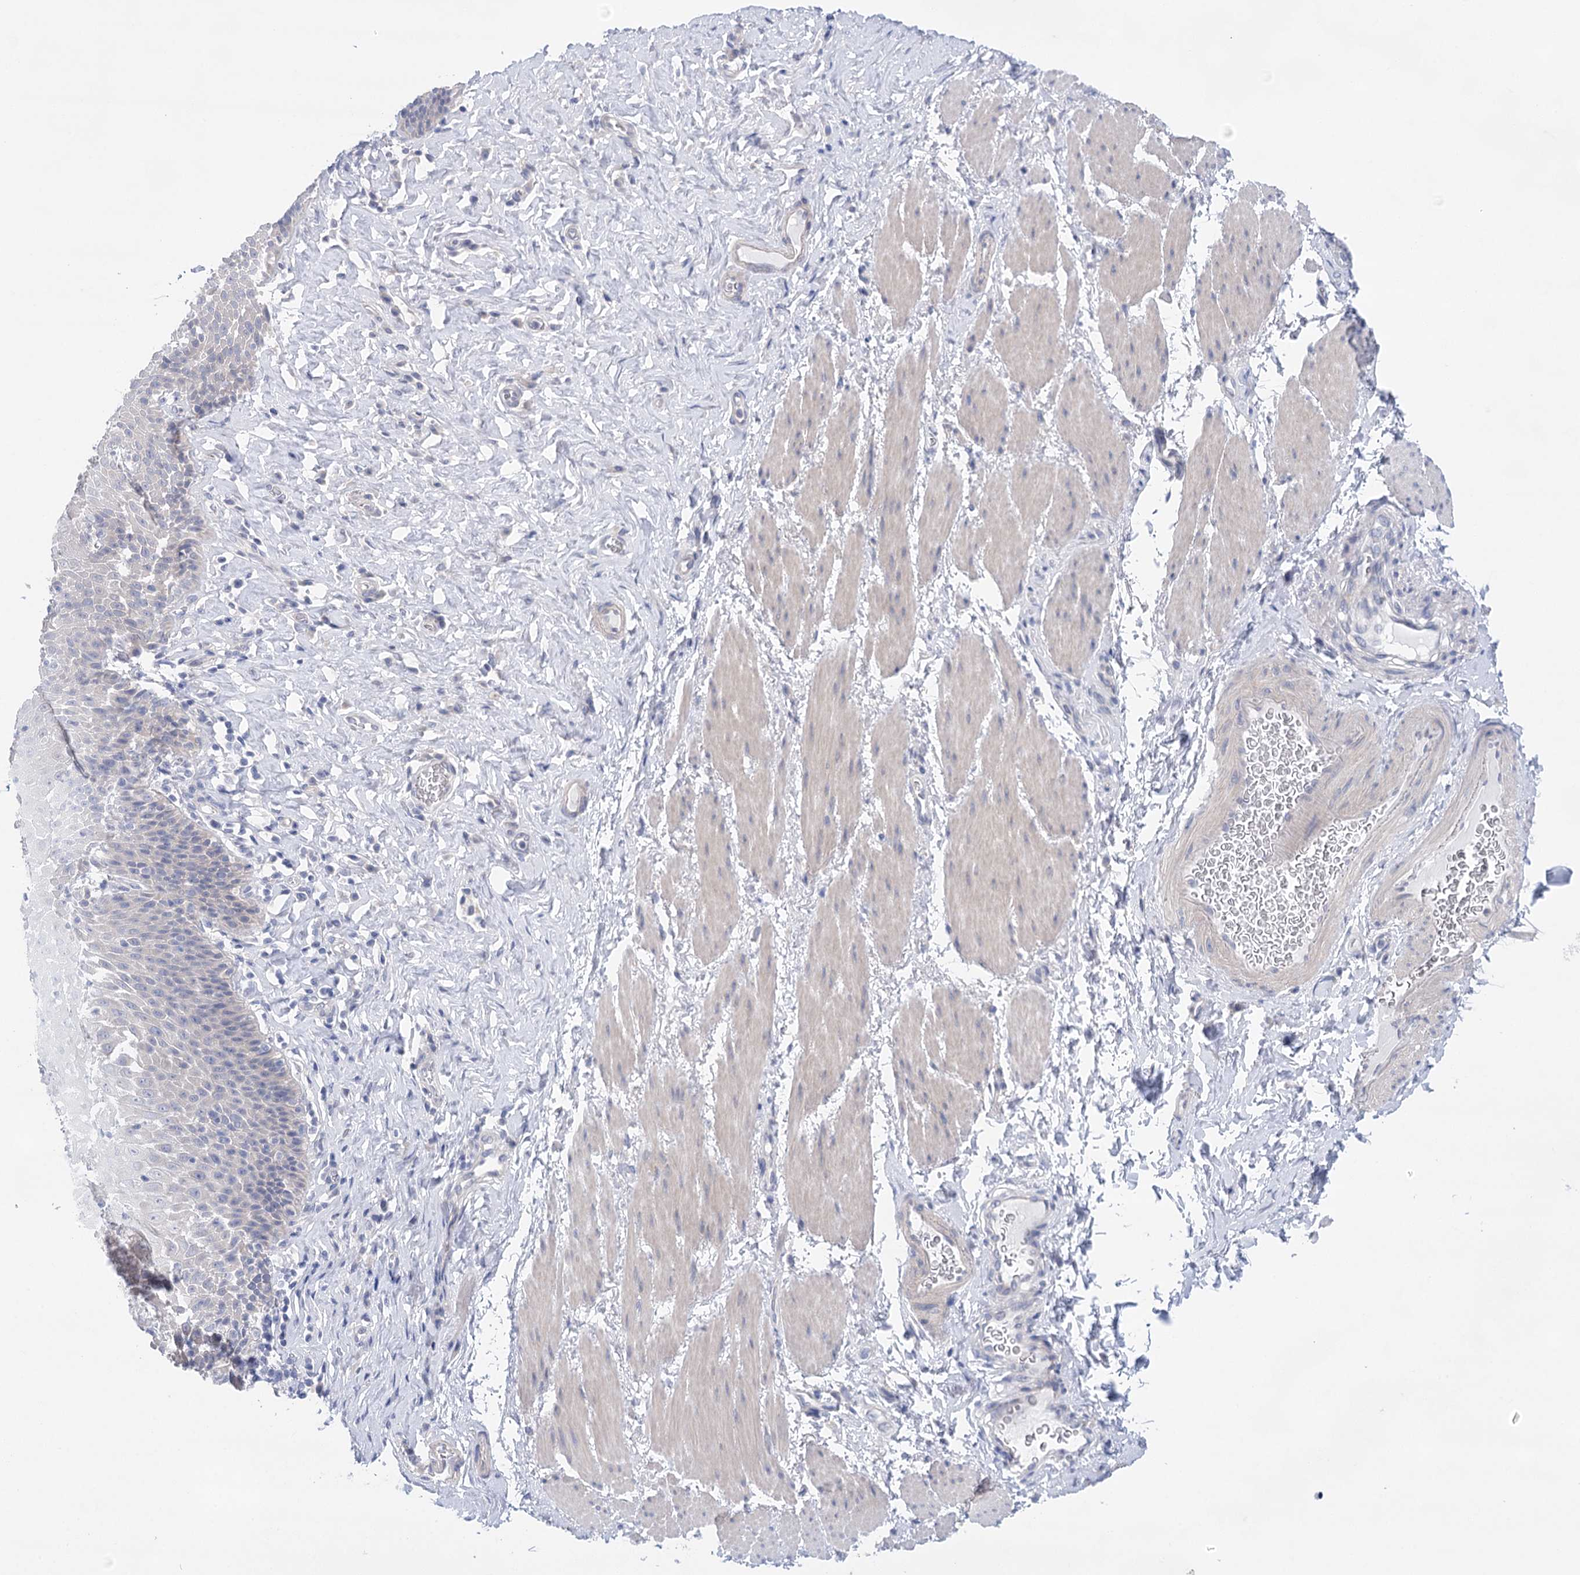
{"staining": {"intensity": "negative", "quantity": "none", "location": "none"}, "tissue": "esophagus", "cell_type": "Squamous epithelial cells", "image_type": "normal", "snomed": [{"axis": "morphology", "description": "Normal tissue, NOS"}, {"axis": "topography", "description": "Esophagus"}], "caption": "This is an IHC histopathology image of unremarkable human esophagus. There is no expression in squamous epithelial cells.", "gene": "LALBA", "patient": {"sex": "female", "age": 61}}